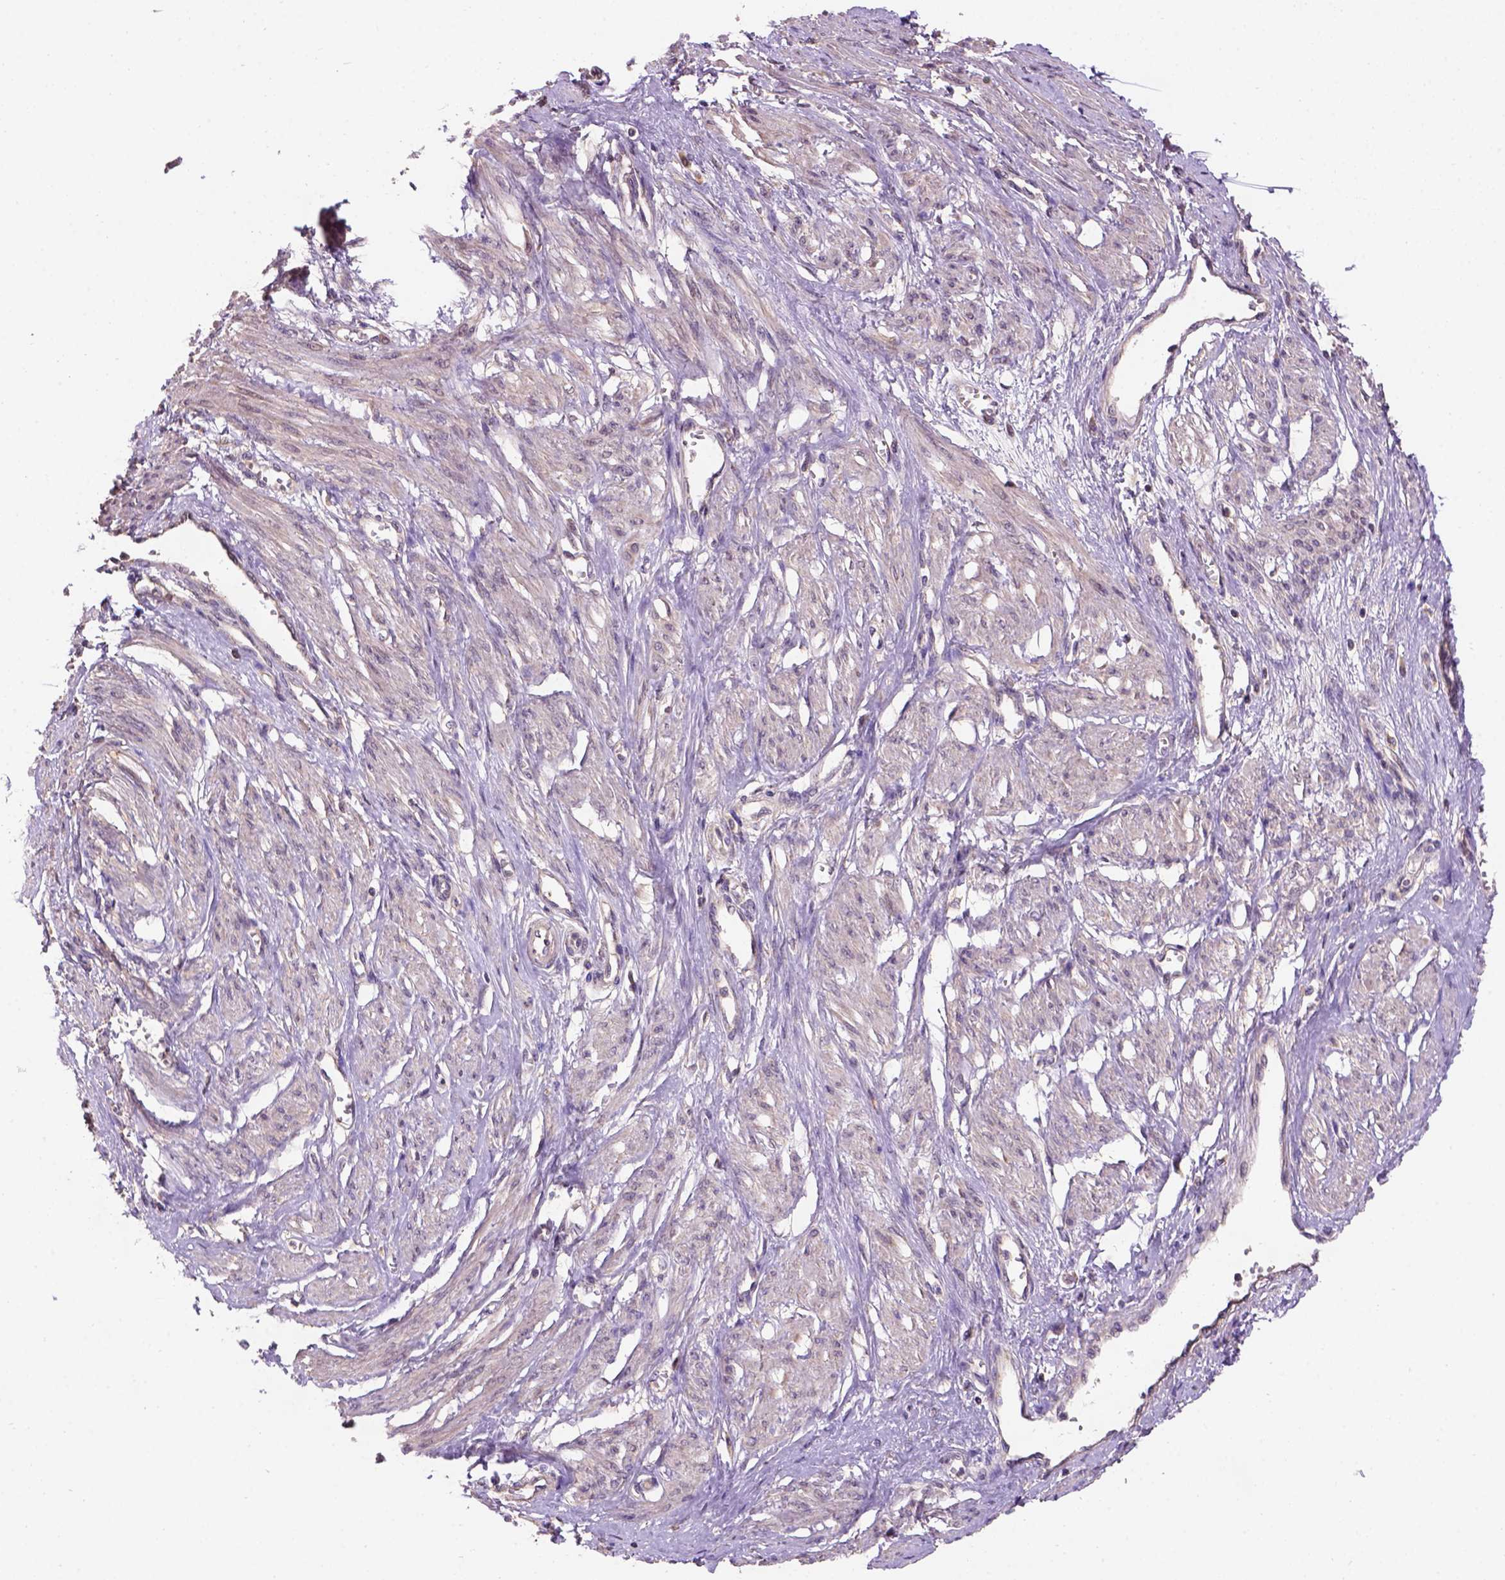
{"staining": {"intensity": "negative", "quantity": "none", "location": "none"}, "tissue": "smooth muscle", "cell_type": "Smooth muscle cells", "image_type": "normal", "snomed": [{"axis": "morphology", "description": "Normal tissue, NOS"}, {"axis": "topography", "description": "Smooth muscle"}, {"axis": "topography", "description": "Uterus"}], "caption": "DAB (3,3'-diaminobenzidine) immunohistochemical staining of benign smooth muscle demonstrates no significant expression in smooth muscle cells. Nuclei are stained in blue.", "gene": "KBTBD8", "patient": {"sex": "female", "age": 39}}